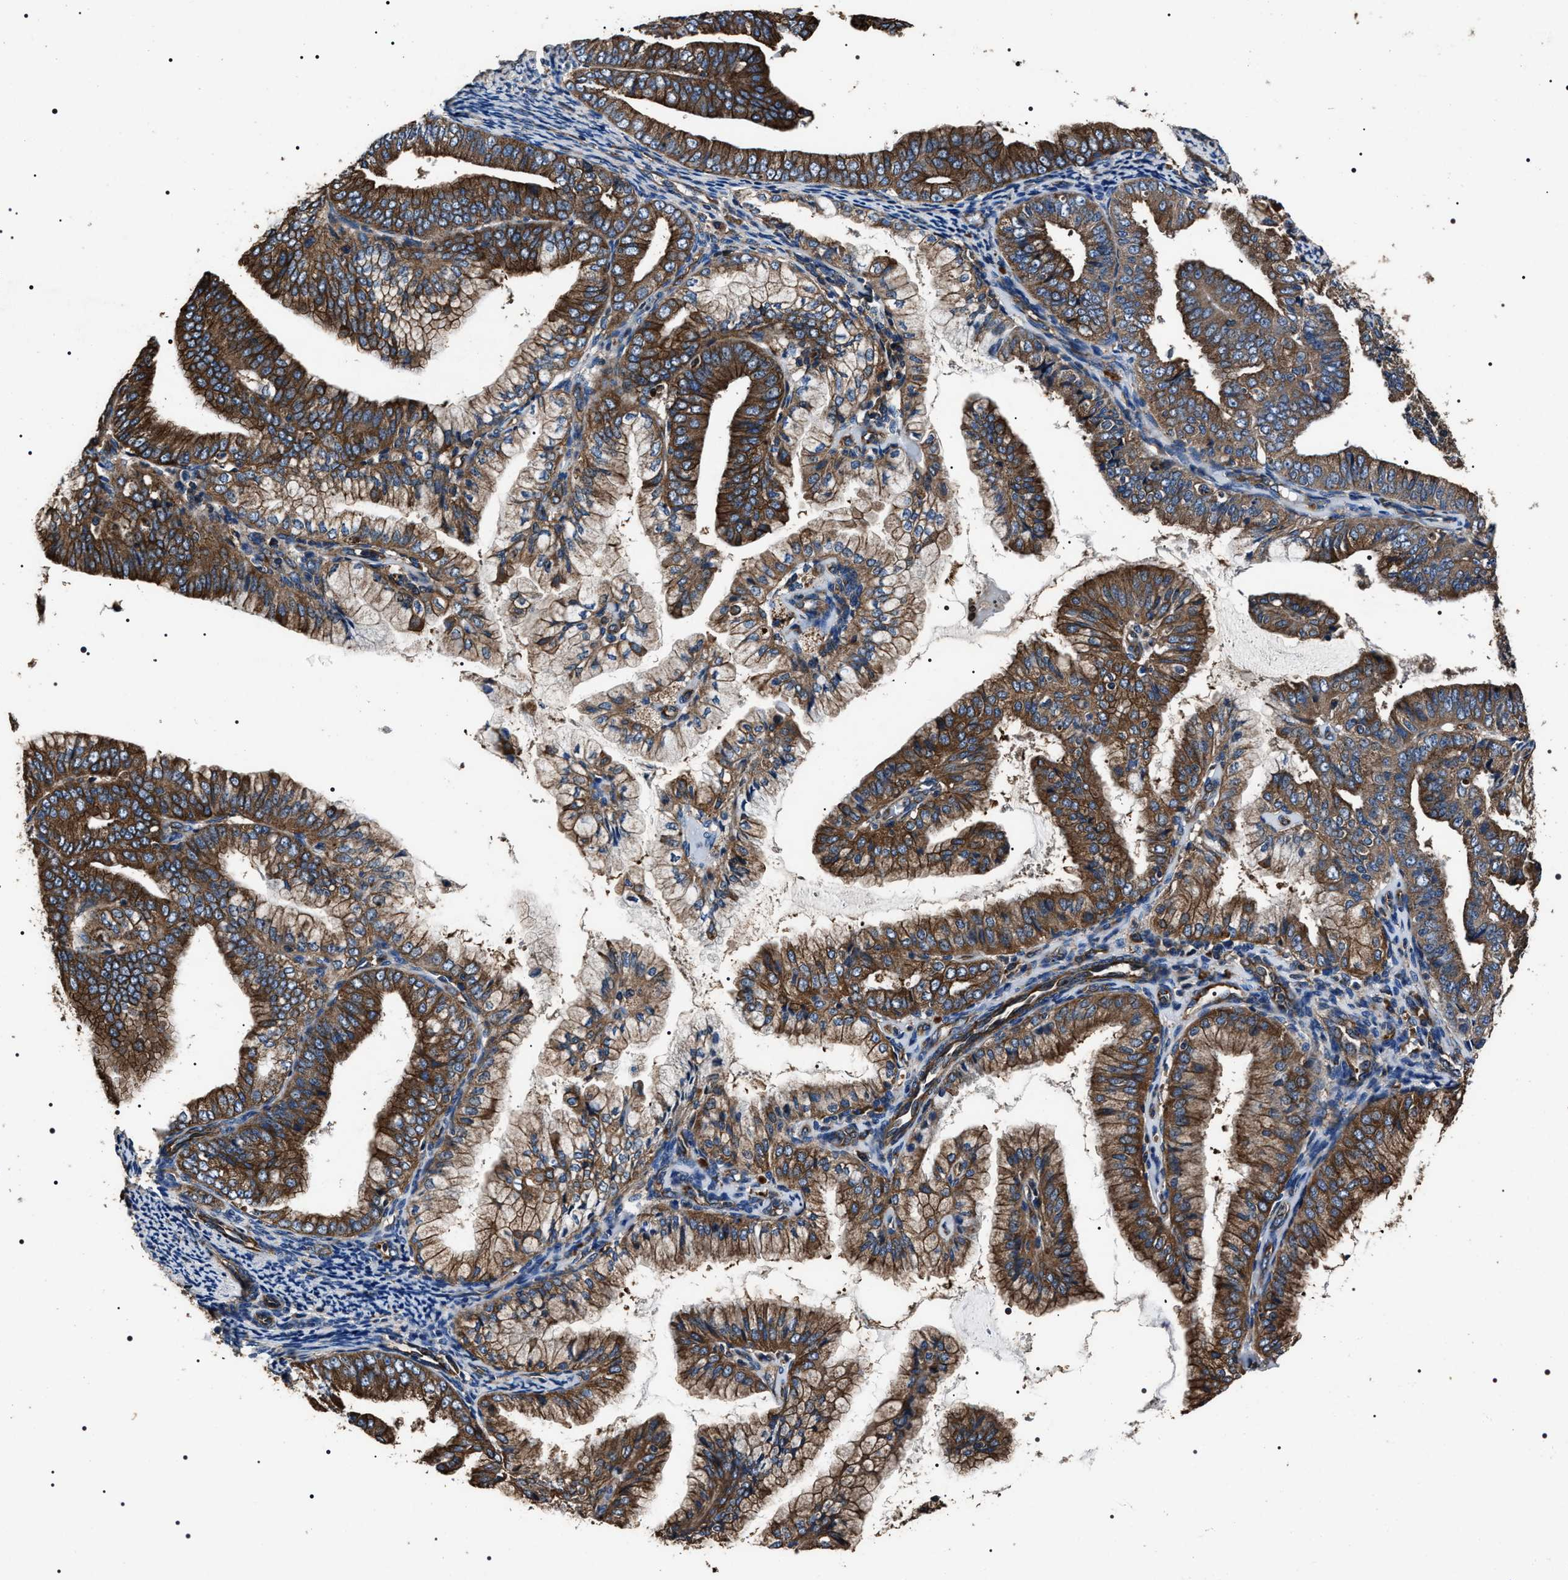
{"staining": {"intensity": "strong", "quantity": ">75%", "location": "cytoplasmic/membranous"}, "tissue": "endometrial cancer", "cell_type": "Tumor cells", "image_type": "cancer", "snomed": [{"axis": "morphology", "description": "Adenocarcinoma, NOS"}, {"axis": "topography", "description": "Endometrium"}], "caption": "A histopathology image showing strong cytoplasmic/membranous staining in approximately >75% of tumor cells in endometrial cancer (adenocarcinoma), as visualized by brown immunohistochemical staining.", "gene": "HSCB", "patient": {"sex": "female", "age": 63}}